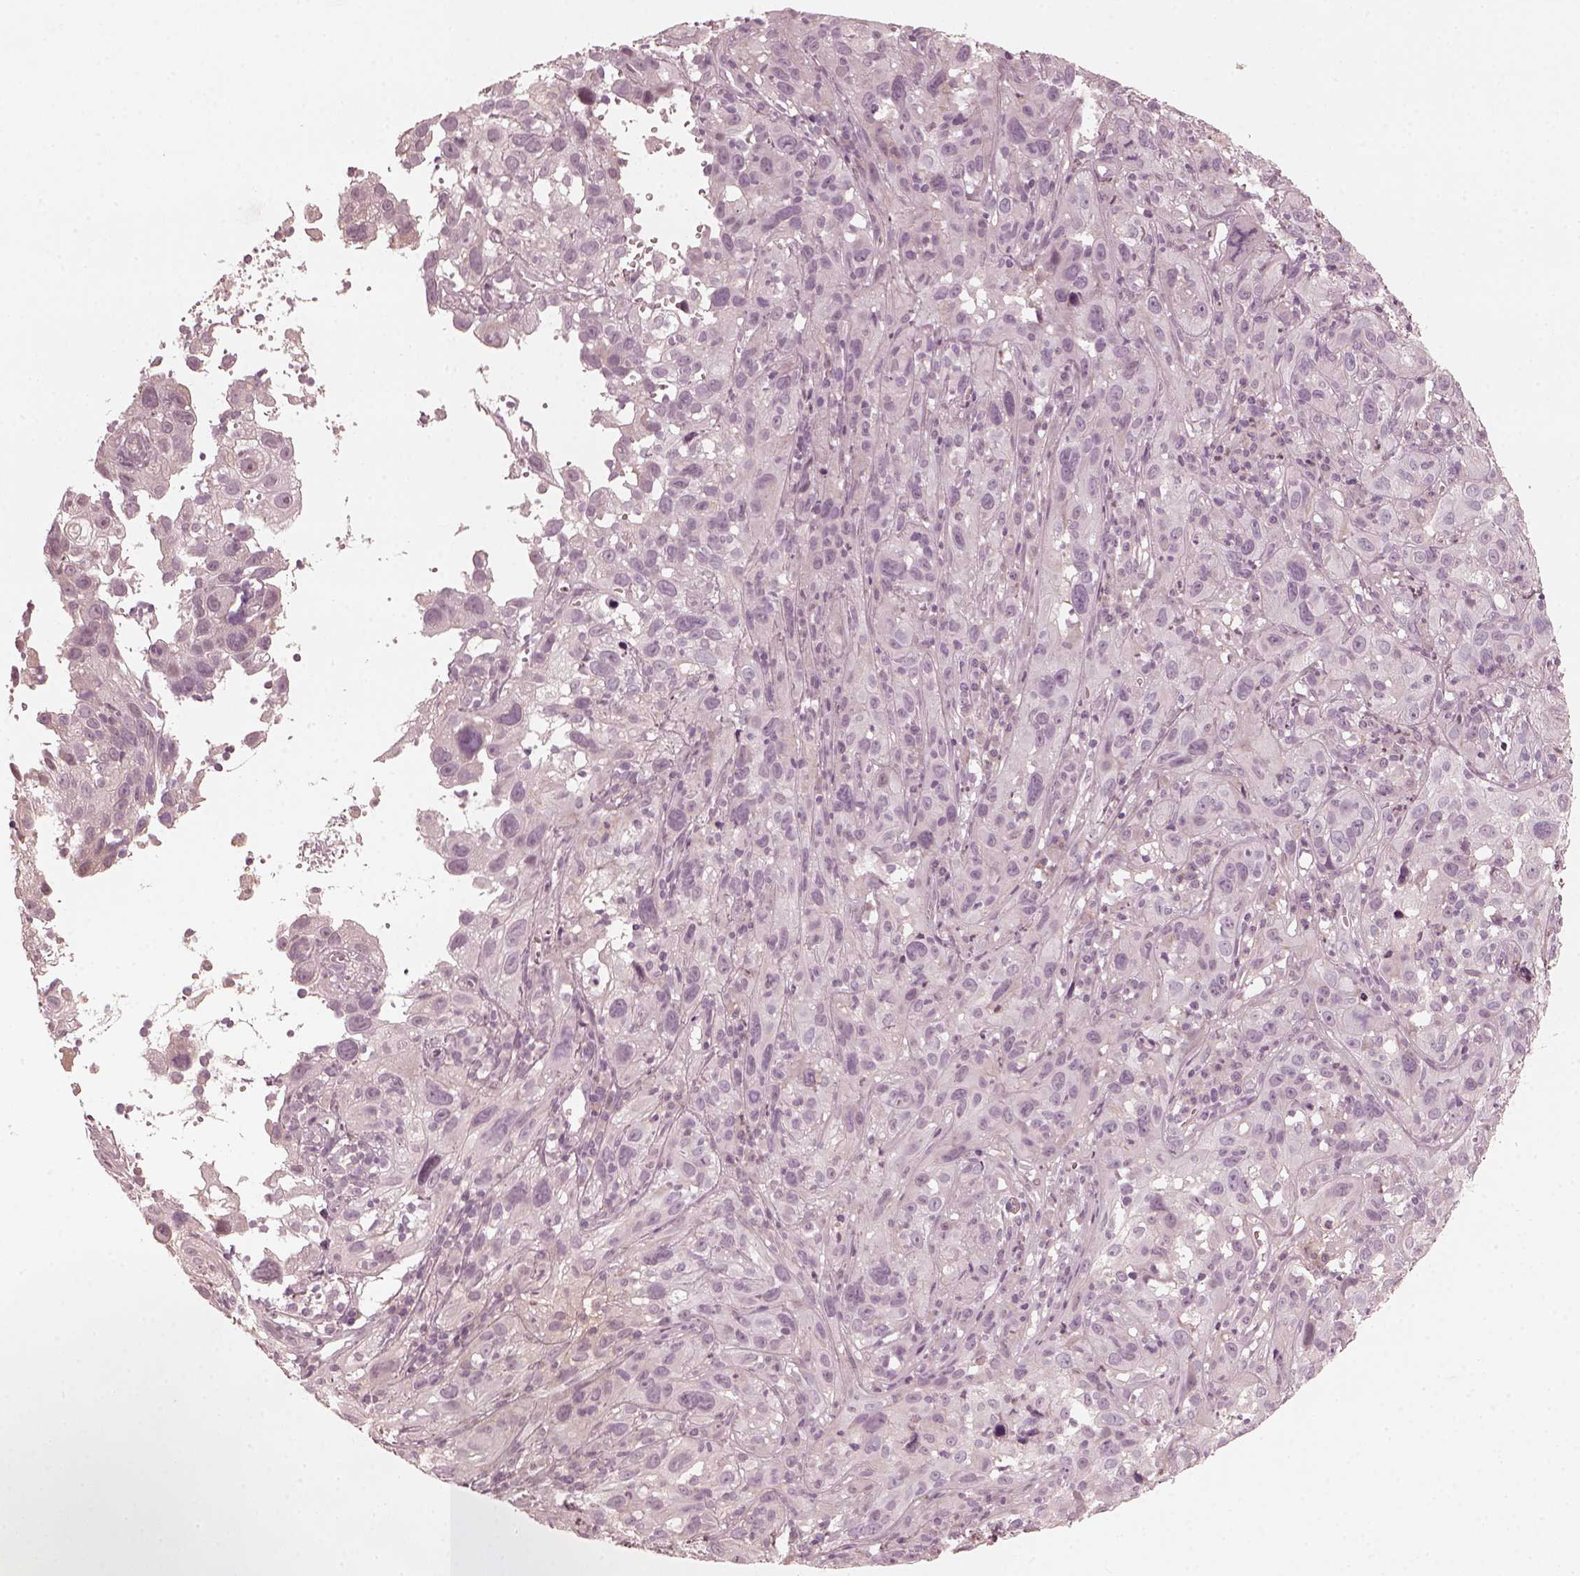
{"staining": {"intensity": "negative", "quantity": "none", "location": "none"}, "tissue": "cervical cancer", "cell_type": "Tumor cells", "image_type": "cancer", "snomed": [{"axis": "morphology", "description": "Squamous cell carcinoma, NOS"}, {"axis": "topography", "description": "Cervix"}], "caption": "DAB immunohistochemical staining of human cervical cancer displays no significant positivity in tumor cells.", "gene": "OPTC", "patient": {"sex": "female", "age": 37}}